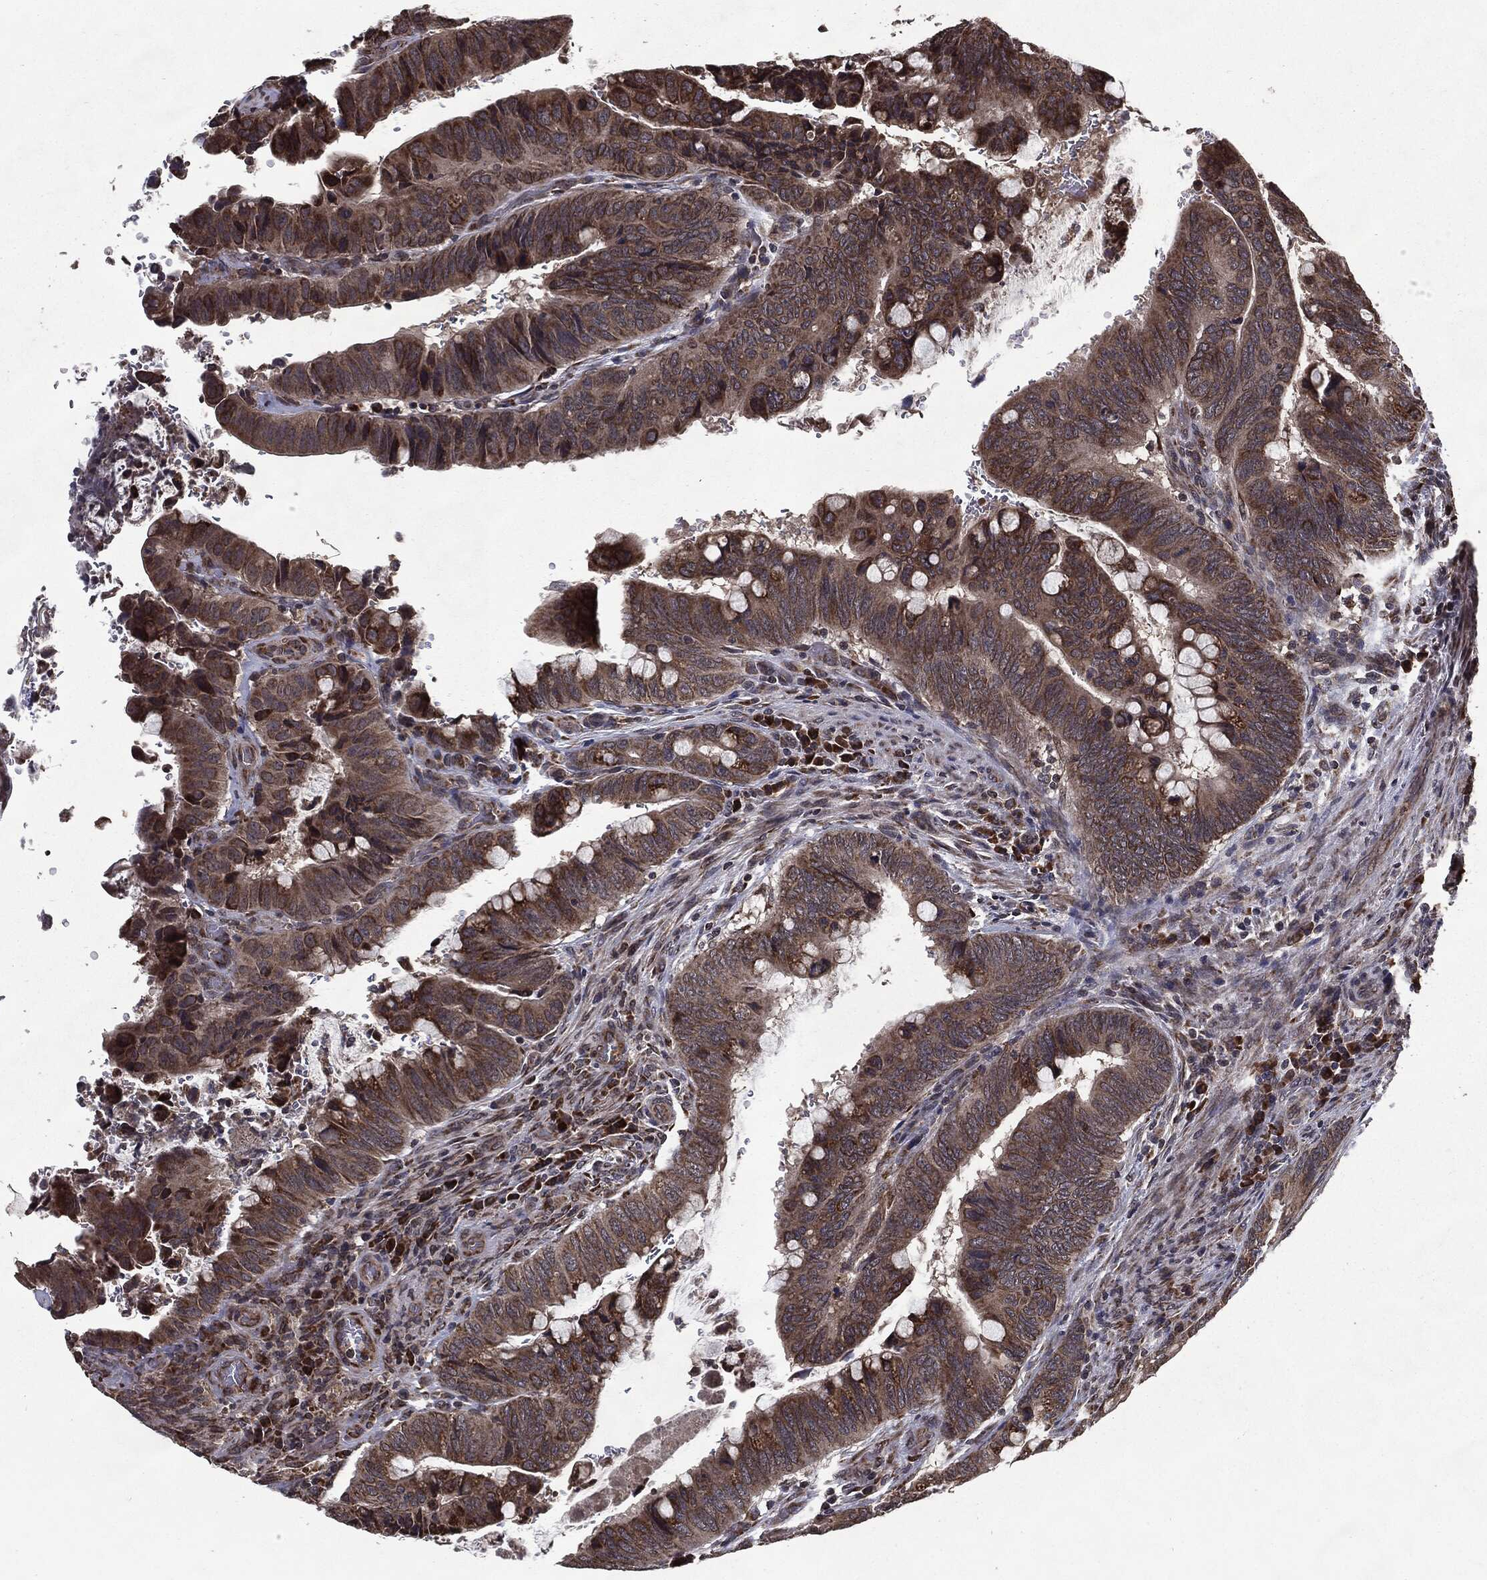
{"staining": {"intensity": "strong", "quantity": "25%-75%", "location": "cytoplasmic/membranous"}, "tissue": "colorectal cancer", "cell_type": "Tumor cells", "image_type": "cancer", "snomed": [{"axis": "morphology", "description": "Normal tissue, NOS"}, {"axis": "morphology", "description": "Adenocarcinoma, NOS"}, {"axis": "topography", "description": "Rectum"}, {"axis": "topography", "description": "Peripheral nerve tissue"}], "caption": "Protein analysis of colorectal cancer (adenocarcinoma) tissue demonstrates strong cytoplasmic/membranous positivity in about 25%-75% of tumor cells.", "gene": "HDAC5", "patient": {"sex": "male", "age": 92}}